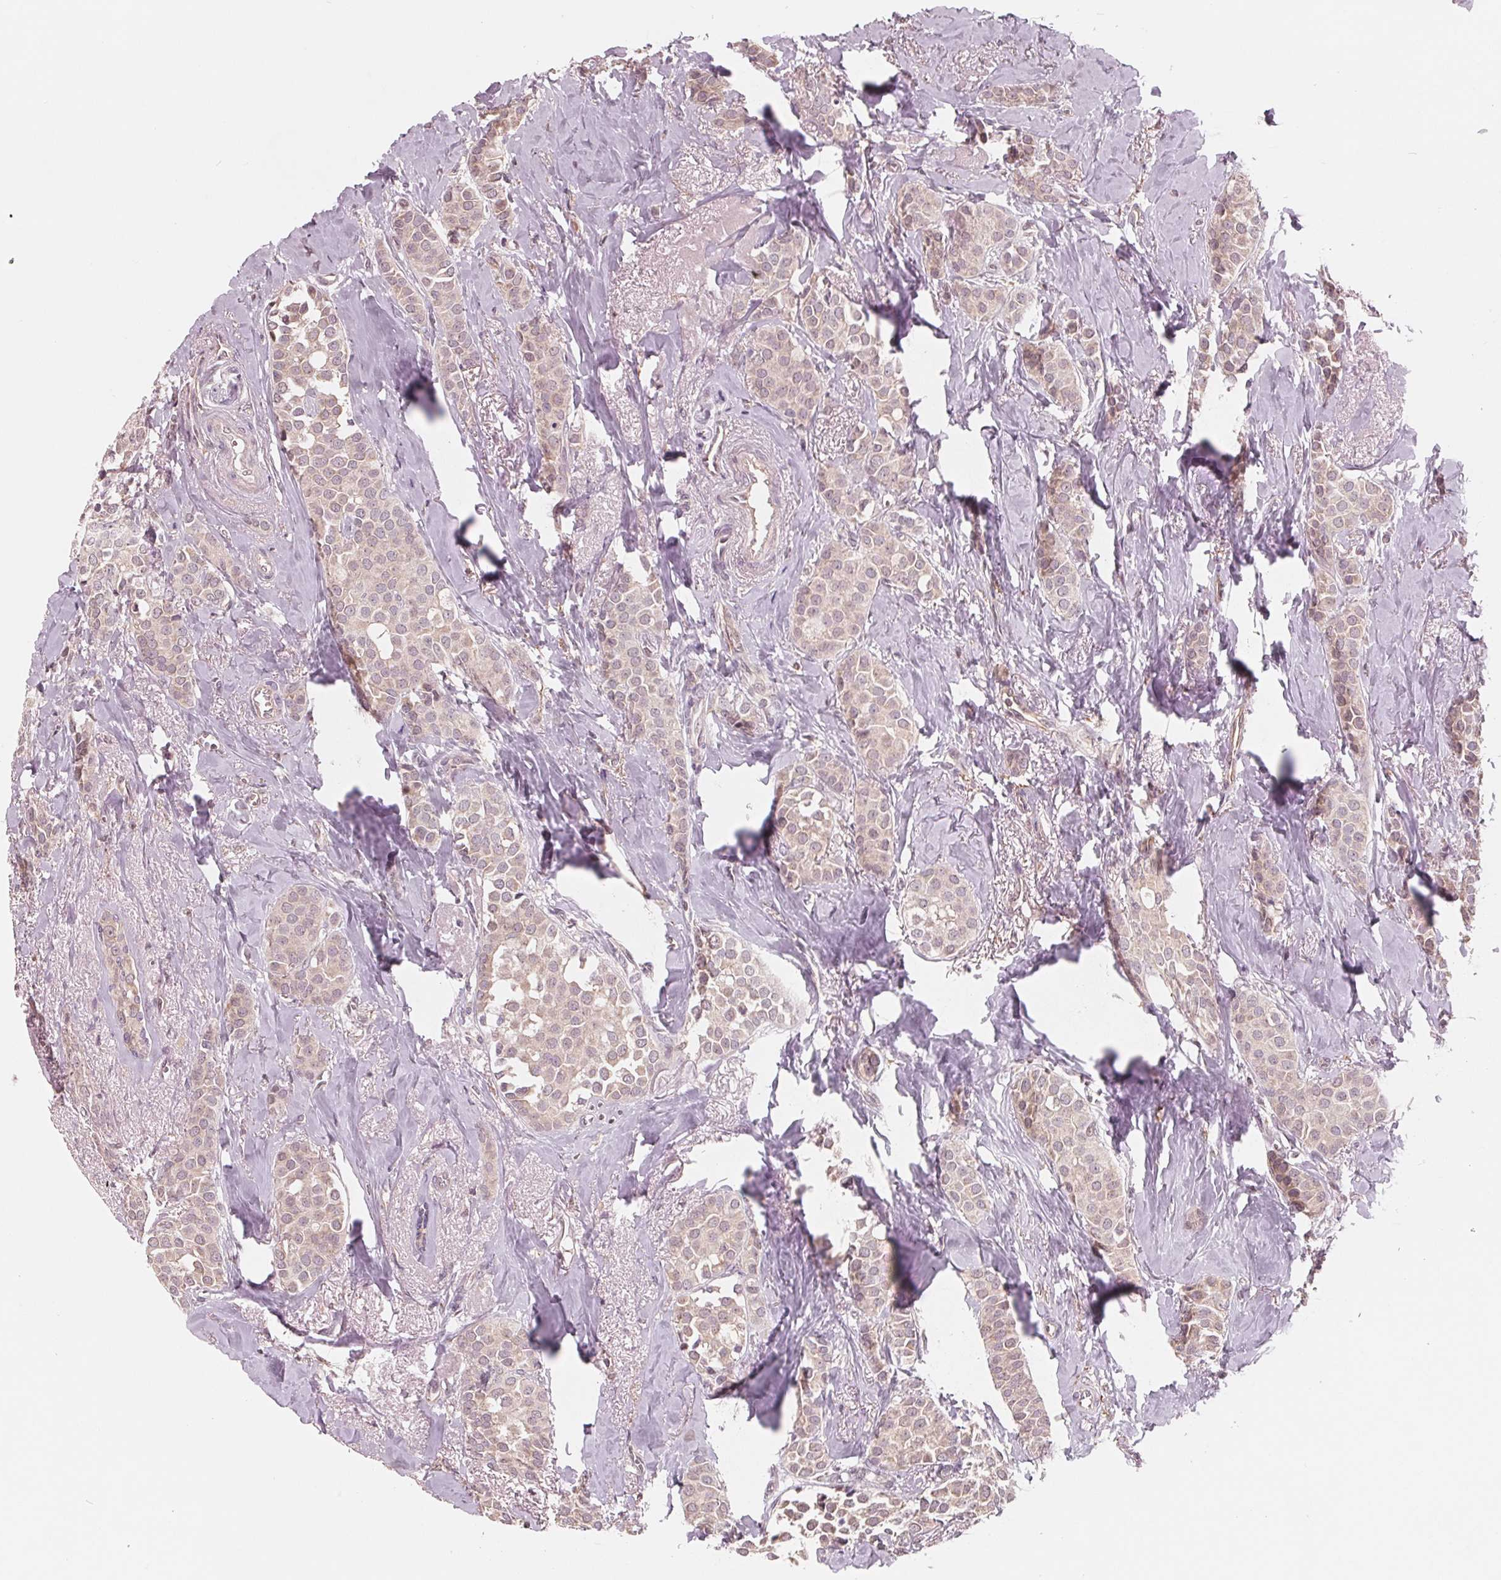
{"staining": {"intensity": "weak", "quantity": "<25%", "location": "cytoplasmic/membranous"}, "tissue": "breast cancer", "cell_type": "Tumor cells", "image_type": "cancer", "snomed": [{"axis": "morphology", "description": "Duct carcinoma"}, {"axis": "topography", "description": "Breast"}], "caption": "There is no significant expression in tumor cells of breast cancer (invasive ductal carcinoma).", "gene": "IL9R", "patient": {"sex": "female", "age": 79}}